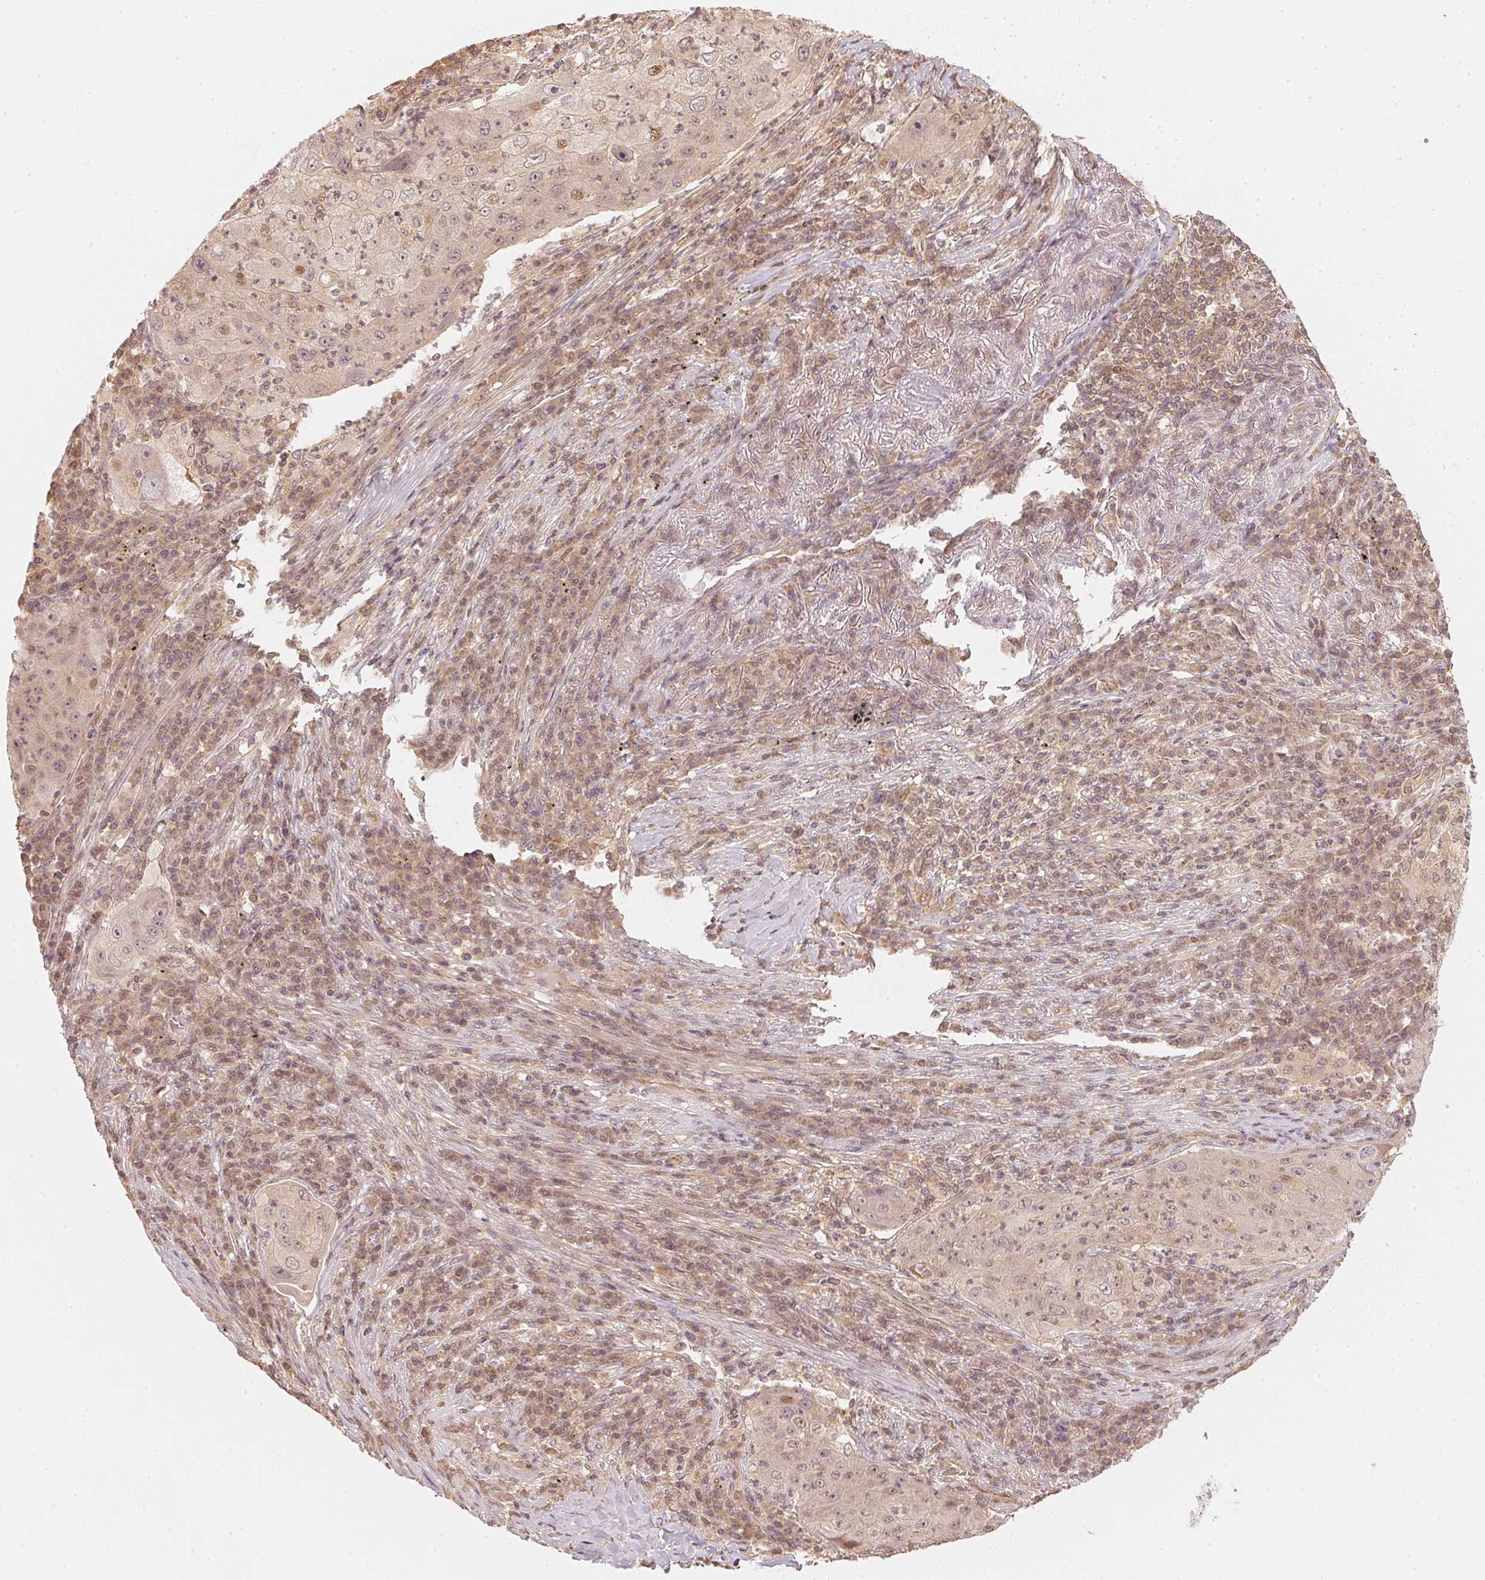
{"staining": {"intensity": "weak", "quantity": "25%-75%", "location": "nuclear"}, "tissue": "lung cancer", "cell_type": "Tumor cells", "image_type": "cancer", "snomed": [{"axis": "morphology", "description": "Squamous cell carcinoma, NOS"}, {"axis": "topography", "description": "Lung"}], "caption": "There is low levels of weak nuclear expression in tumor cells of lung cancer, as demonstrated by immunohistochemical staining (brown color).", "gene": "UBE2L3", "patient": {"sex": "female", "age": 59}}